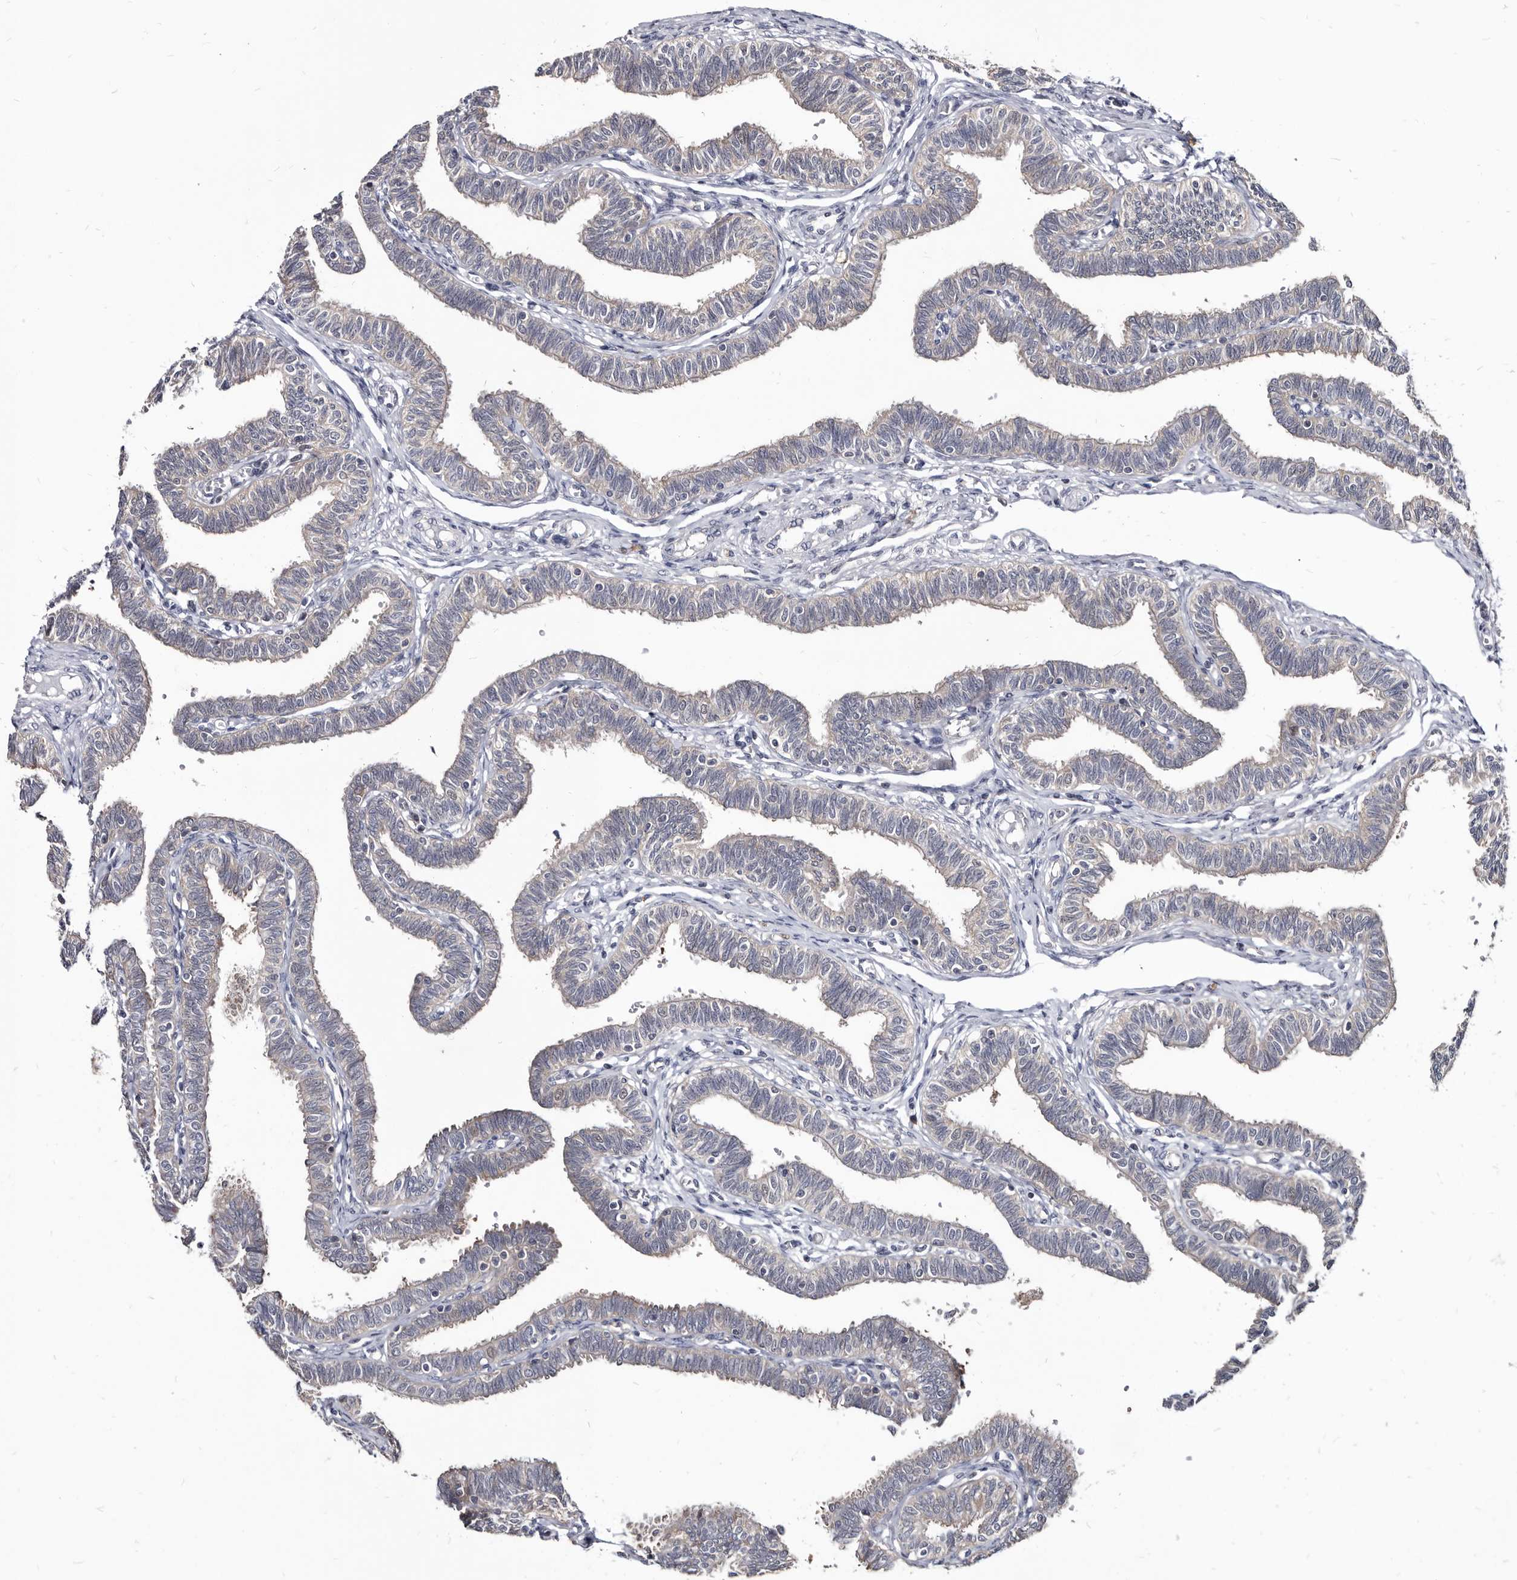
{"staining": {"intensity": "weak", "quantity": "25%-75%", "location": "cytoplasmic/membranous"}, "tissue": "fallopian tube", "cell_type": "Glandular cells", "image_type": "normal", "snomed": [{"axis": "morphology", "description": "Normal tissue, NOS"}, {"axis": "topography", "description": "Fallopian tube"}, {"axis": "topography", "description": "Ovary"}], "caption": "Fallopian tube stained with IHC shows weak cytoplasmic/membranous staining in approximately 25%-75% of glandular cells.", "gene": "ABCF2", "patient": {"sex": "female", "age": 23}}